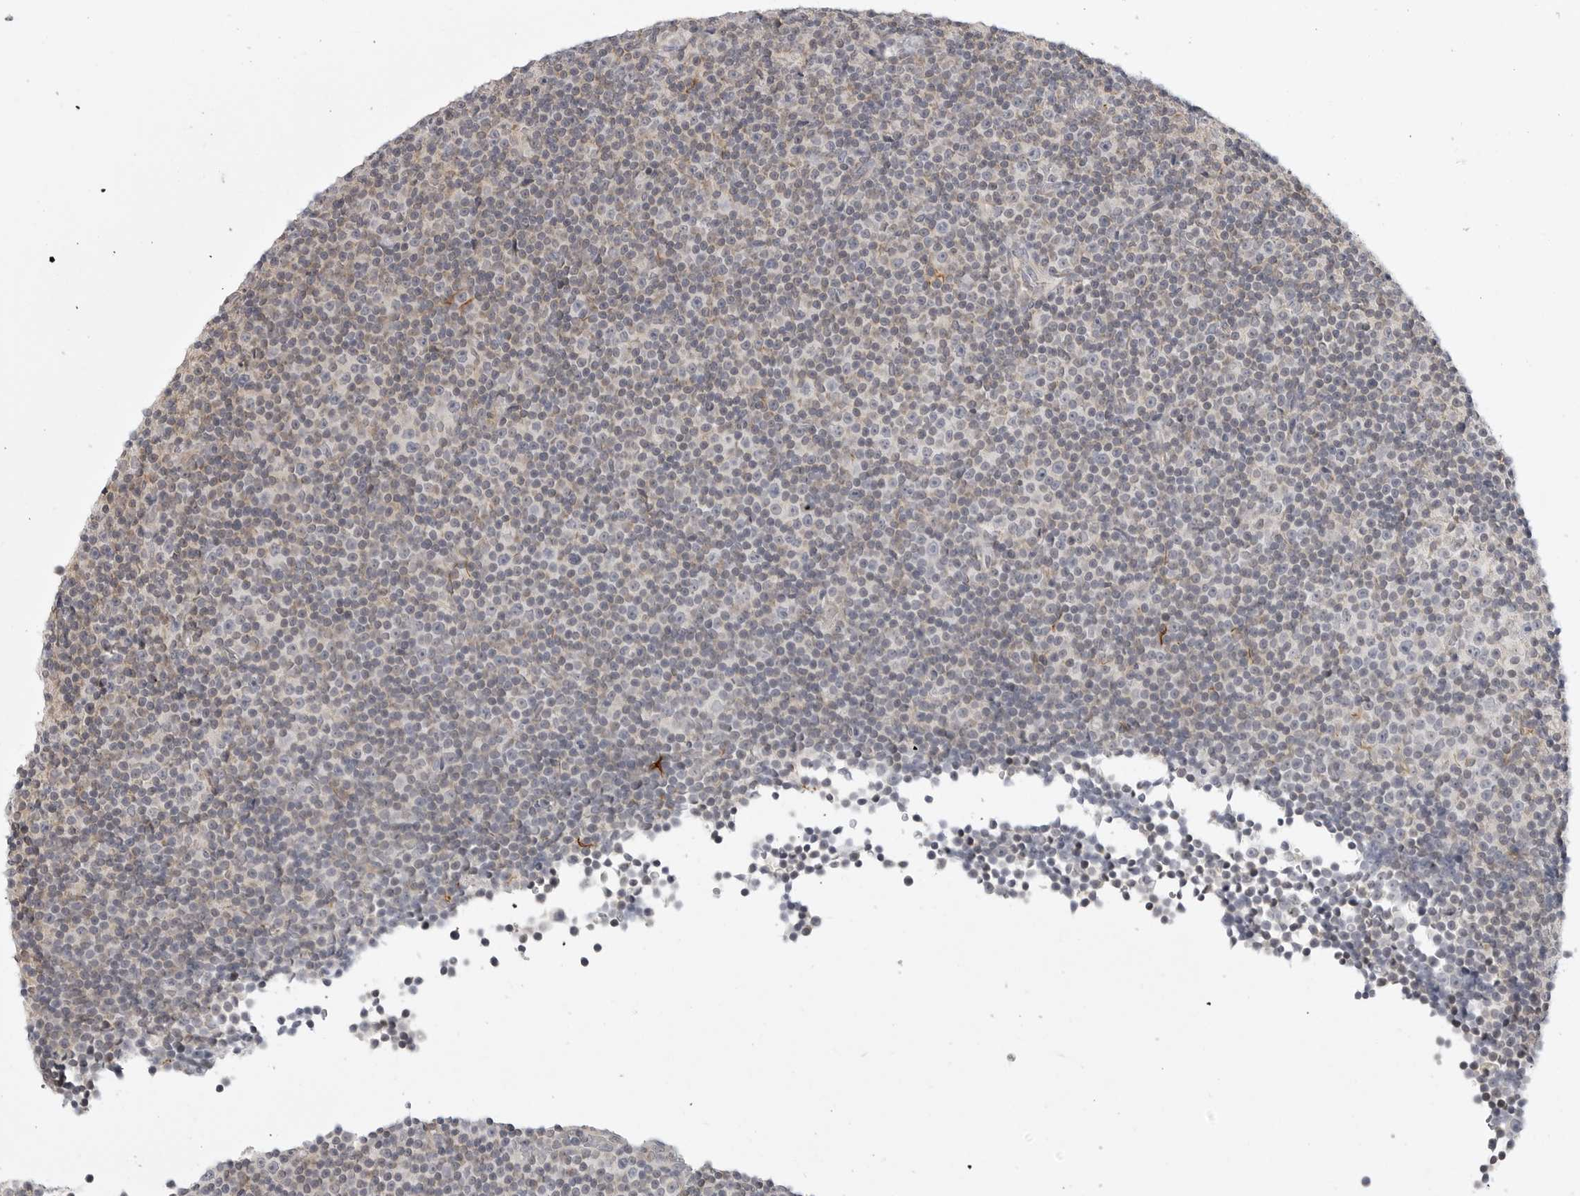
{"staining": {"intensity": "negative", "quantity": "none", "location": "none"}, "tissue": "lymphoma", "cell_type": "Tumor cells", "image_type": "cancer", "snomed": [{"axis": "morphology", "description": "Malignant lymphoma, non-Hodgkin's type, Low grade"}, {"axis": "topography", "description": "Lymph node"}], "caption": "Protein analysis of malignant lymphoma, non-Hodgkin's type (low-grade) demonstrates no significant positivity in tumor cells.", "gene": "MAP7D1", "patient": {"sex": "female", "age": 67}}